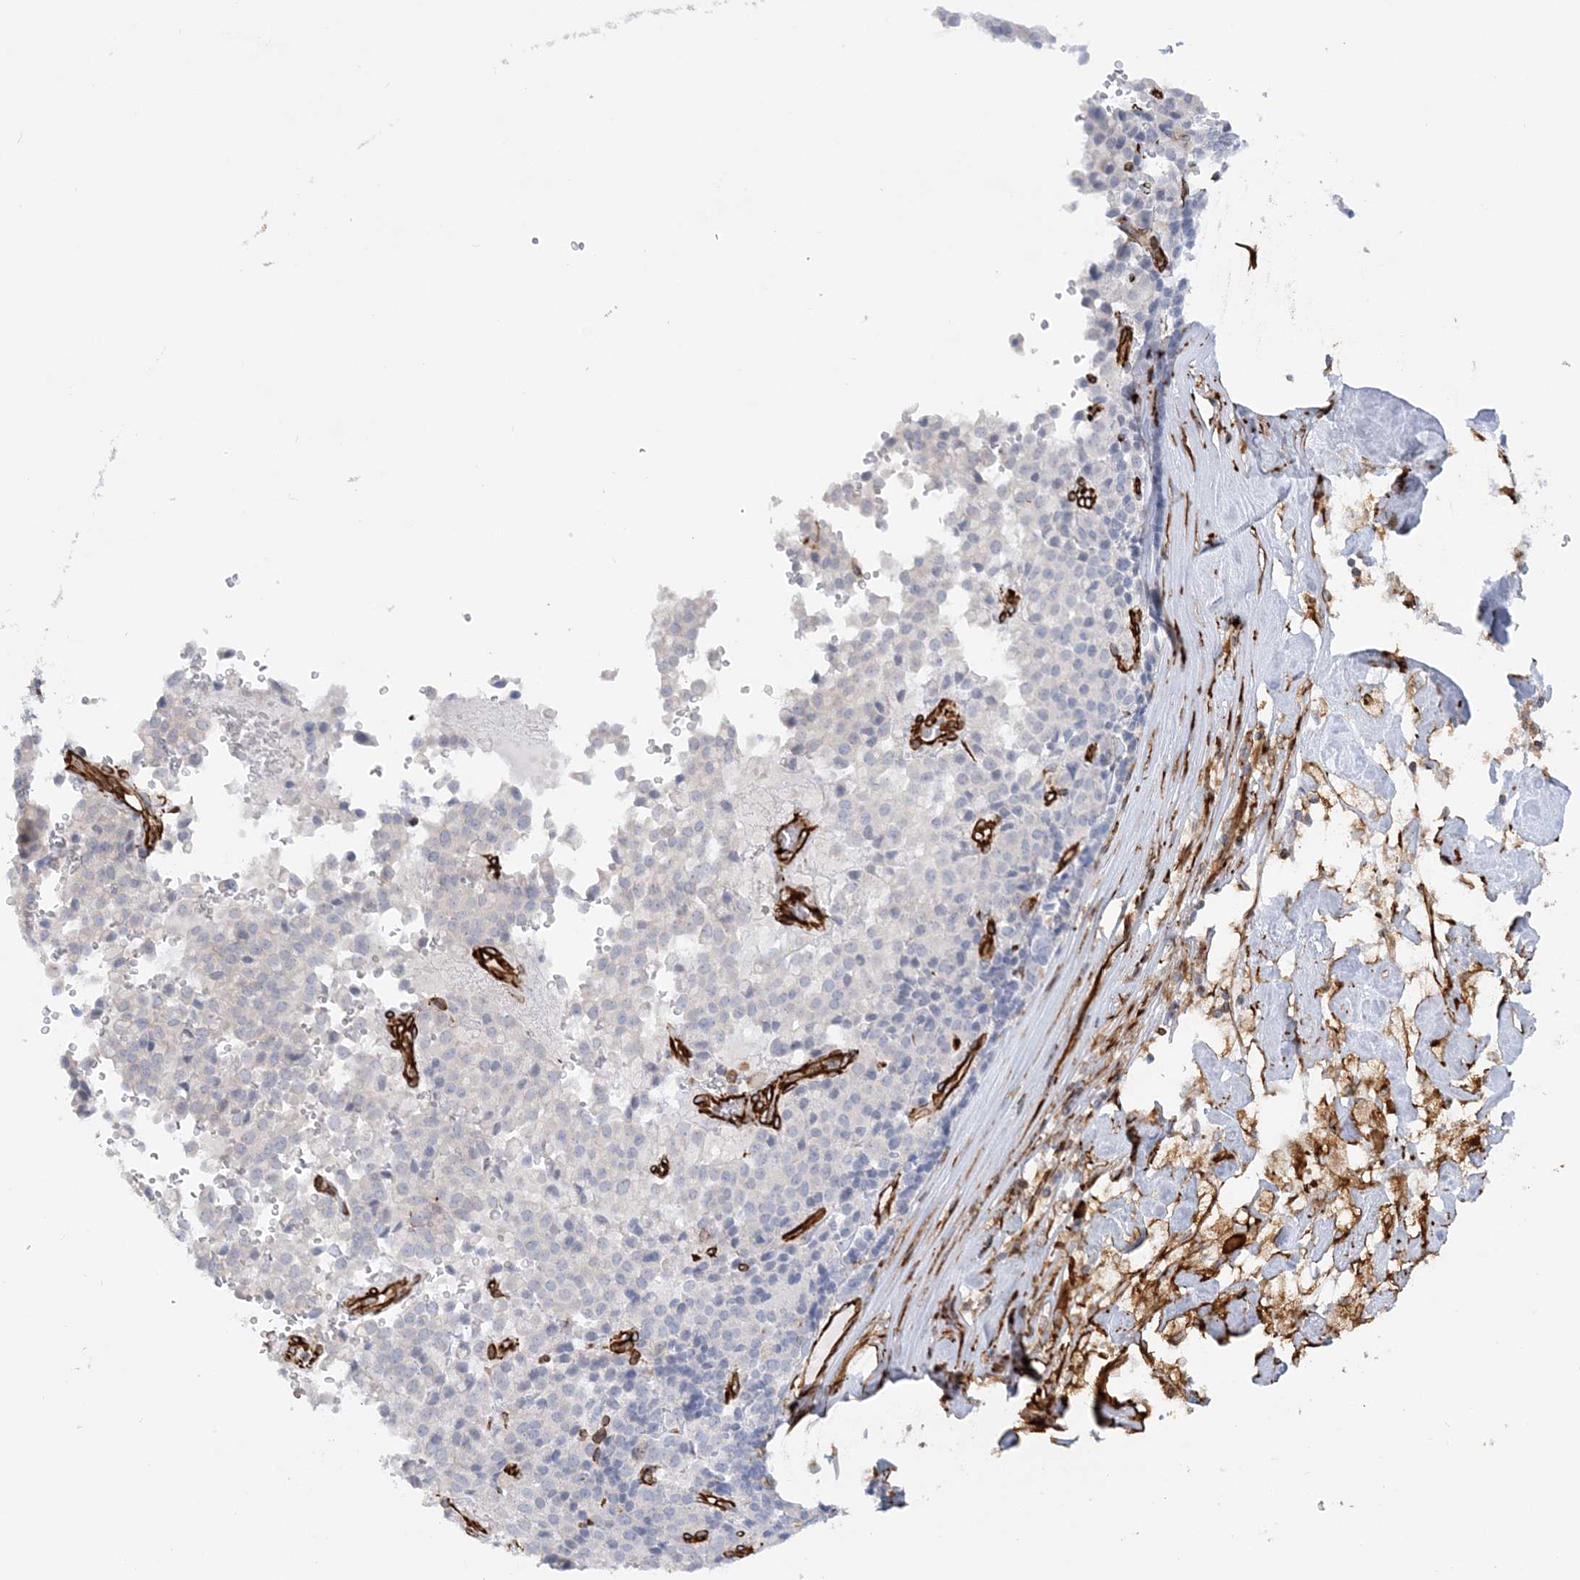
{"staining": {"intensity": "negative", "quantity": "none", "location": "none"}, "tissue": "pancreatic cancer", "cell_type": "Tumor cells", "image_type": "cancer", "snomed": [{"axis": "morphology", "description": "Adenocarcinoma, NOS"}, {"axis": "topography", "description": "Pancreas"}], "caption": "Tumor cells show no significant positivity in pancreatic cancer (adenocarcinoma). Brightfield microscopy of immunohistochemistry (IHC) stained with DAB (3,3'-diaminobenzidine) (brown) and hematoxylin (blue), captured at high magnification.", "gene": "SCLT1", "patient": {"sex": "male", "age": 65}}